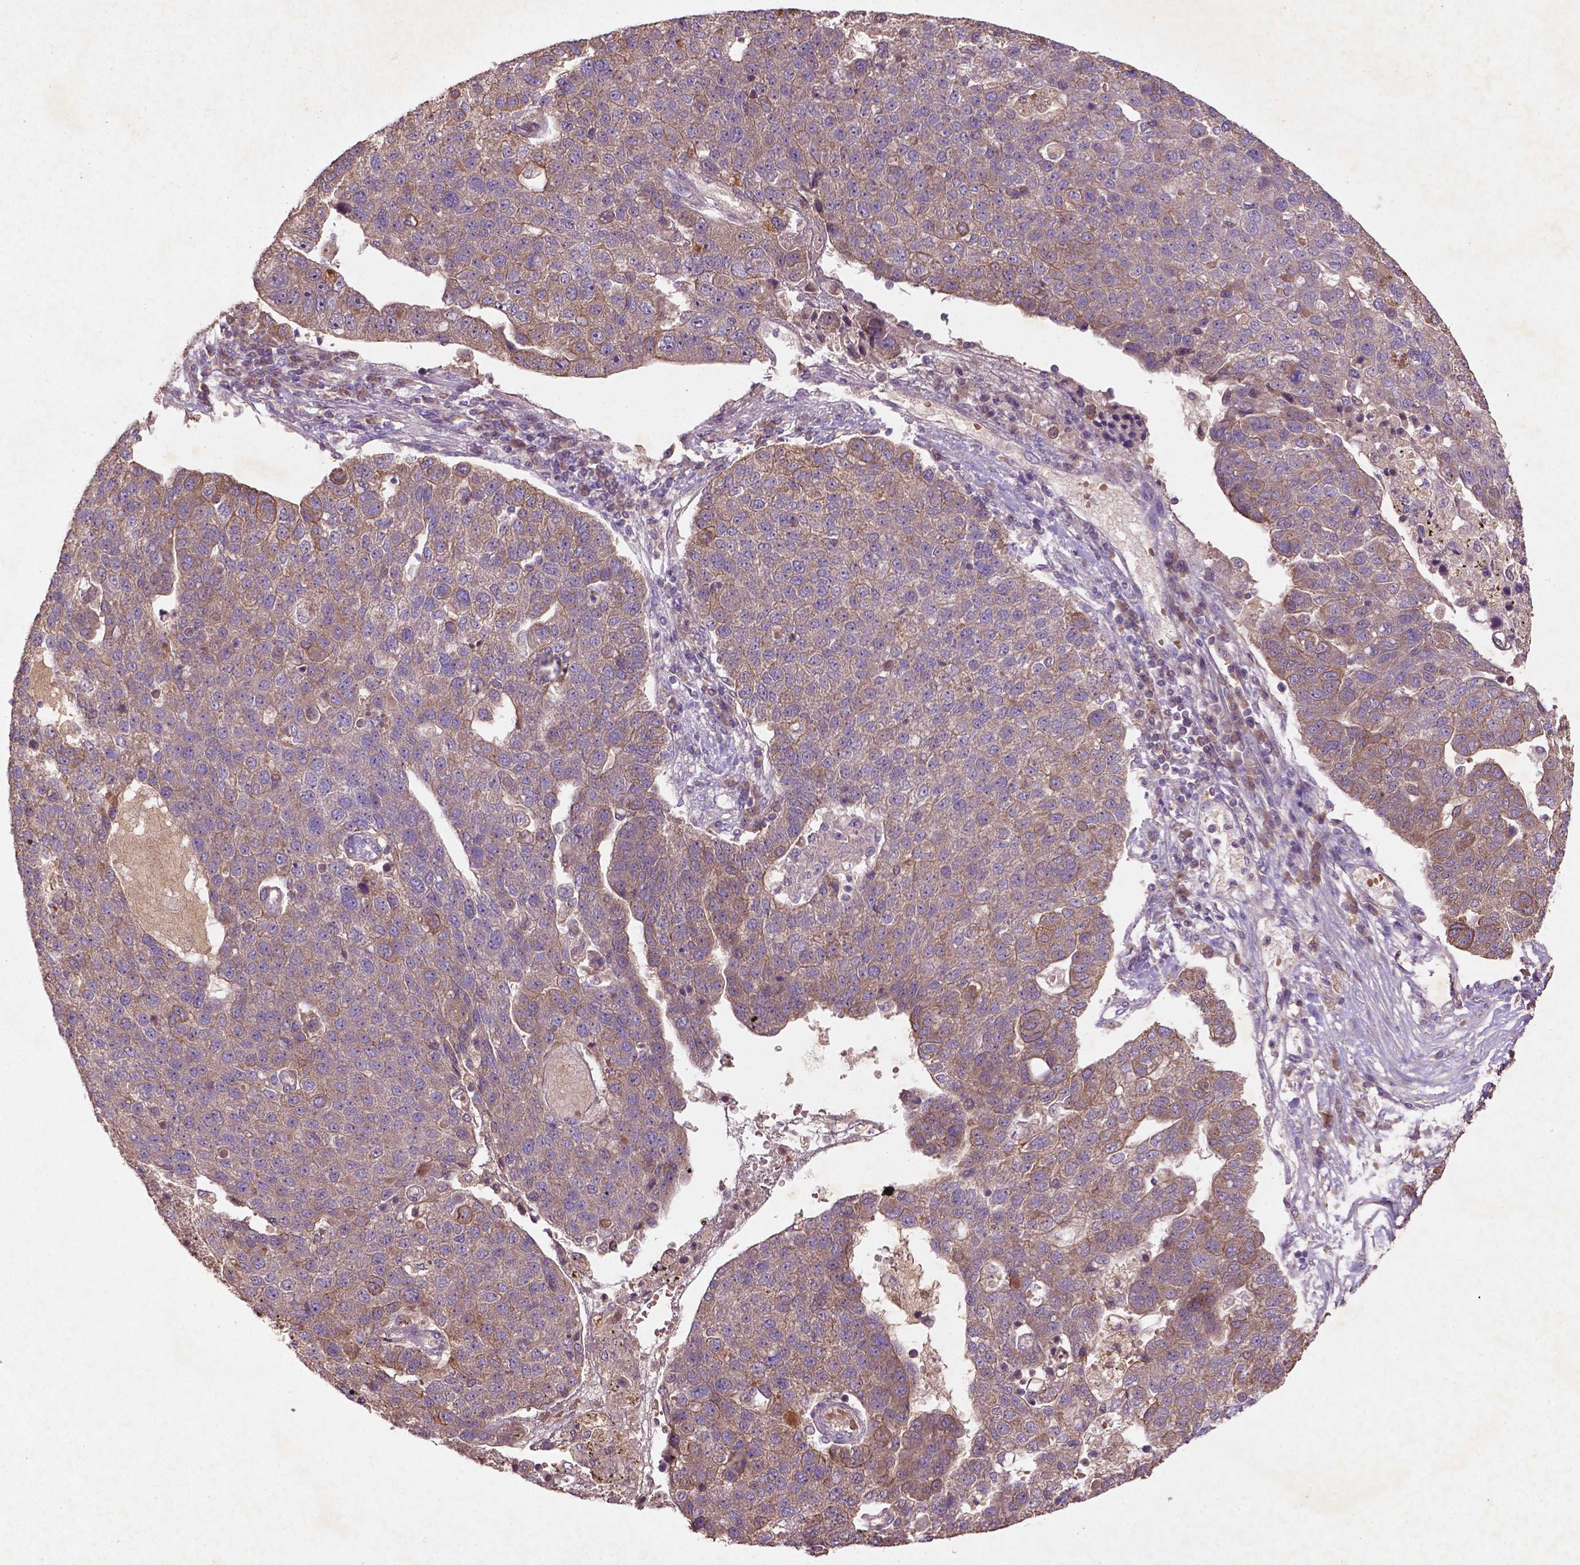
{"staining": {"intensity": "weak", "quantity": ">75%", "location": "cytoplasmic/membranous"}, "tissue": "pancreatic cancer", "cell_type": "Tumor cells", "image_type": "cancer", "snomed": [{"axis": "morphology", "description": "Adenocarcinoma, NOS"}, {"axis": "topography", "description": "Pancreas"}], "caption": "Protein expression analysis of human pancreatic cancer reveals weak cytoplasmic/membranous staining in about >75% of tumor cells. The protein of interest is stained brown, and the nuclei are stained in blue (DAB (3,3'-diaminobenzidine) IHC with brightfield microscopy, high magnification).", "gene": "COQ2", "patient": {"sex": "female", "age": 61}}